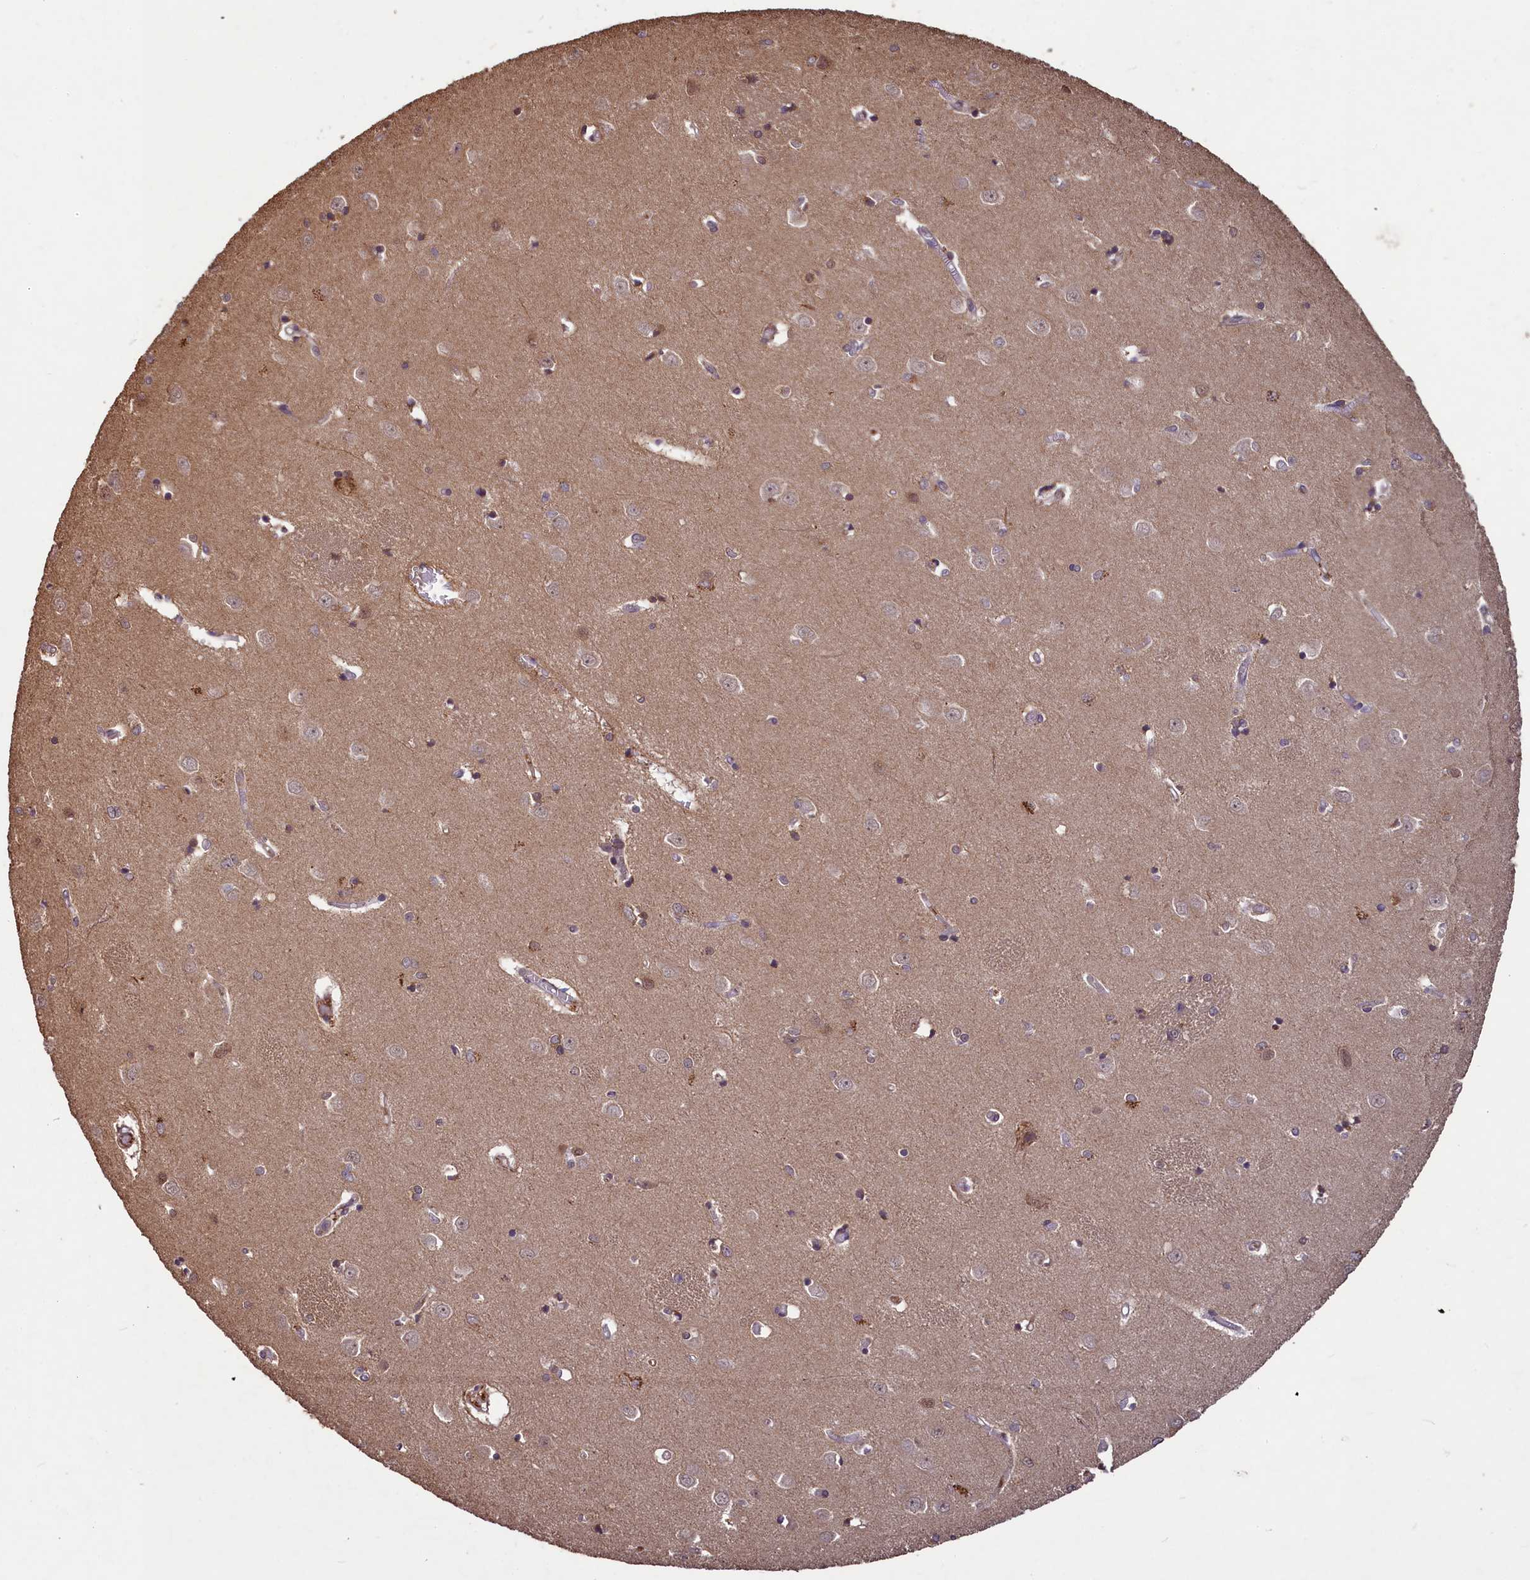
{"staining": {"intensity": "moderate", "quantity": "<25%", "location": "cytoplasmic/membranous"}, "tissue": "caudate", "cell_type": "Glial cells", "image_type": "normal", "snomed": [{"axis": "morphology", "description": "Normal tissue, NOS"}, {"axis": "topography", "description": "Lateral ventricle wall"}], "caption": "The micrograph reveals staining of unremarkable caudate, revealing moderate cytoplasmic/membranous protein positivity (brown color) within glial cells.", "gene": "NUDT6", "patient": {"sex": "male", "age": 37}}